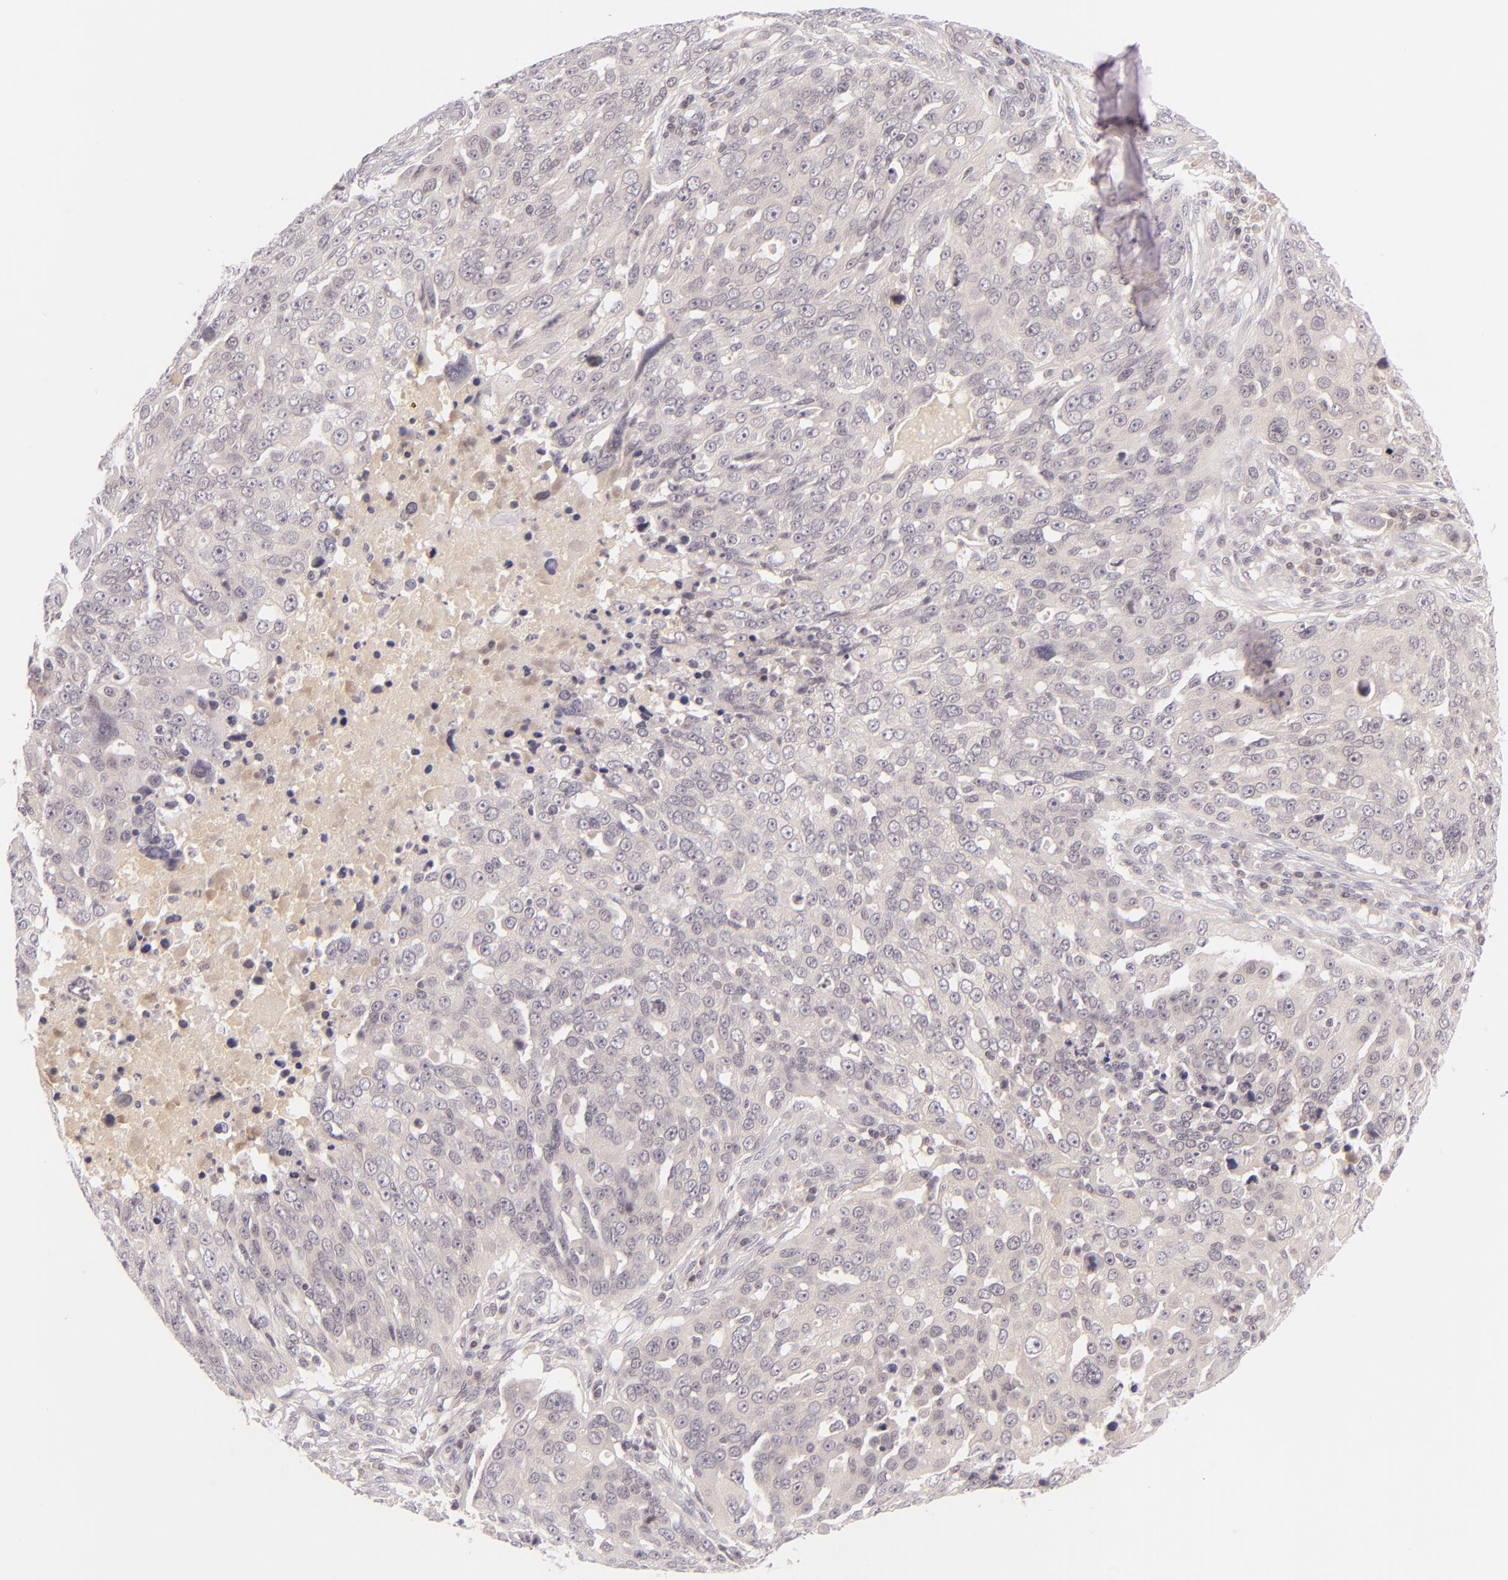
{"staining": {"intensity": "negative", "quantity": "none", "location": "none"}, "tissue": "ovarian cancer", "cell_type": "Tumor cells", "image_type": "cancer", "snomed": [{"axis": "morphology", "description": "Carcinoma, endometroid"}, {"axis": "topography", "description": "Ovary"}], "caption": "The photomicrograph displays no staining of tumor cells in endometroid carcinoma (ovarian). (Stains: DAB (3,3'-diaminobenzidine) immunohistochemistry (IHC) with hematoxylin counter stain, Microscopy: brightfield microscopy at high magnification).", "gene": "CASP8", "patient": {"sex": "female", "age": 75}}